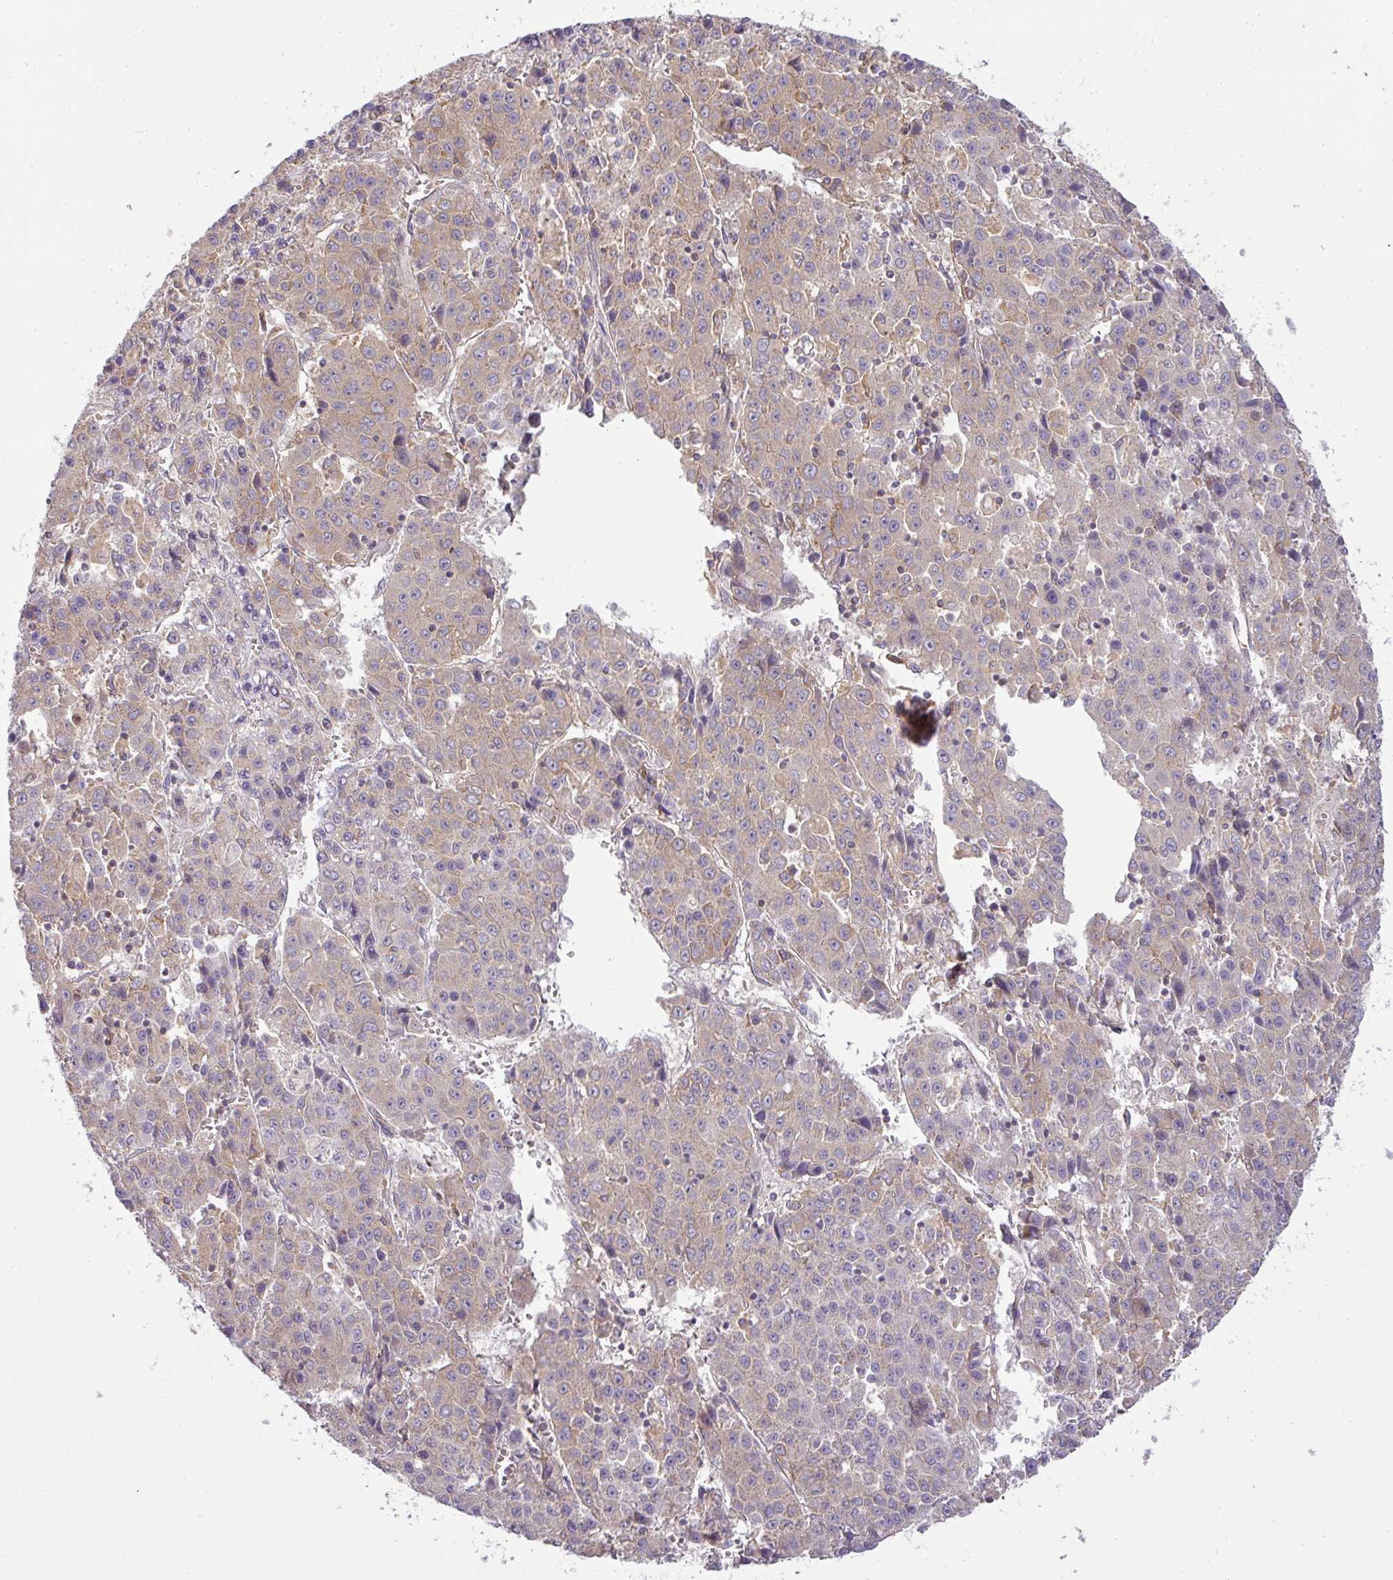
{"staining": {"intensity": "weak", "quantity": ">75%", "location": "cytoplasmic/membranous"}, "tissue": "liver cancer", "cell_type": "Tumor cells", "image_type": "cancer", "snomed": [{"axis": "morphology", "description": "Carcinoma, Hepatocellular, NOS"}, {"axis": "topography", "description": "Liver"}], "caption": "Immunohistochemistry (IHC) histopathology image of human liver cancer stained for a protein (brown), which shows low levels of weak cytoplasmic/membranous expression in about >75% of tumor cells.", "gene": "ZNF211", "patient": {"sex": "female", "age": 53}}